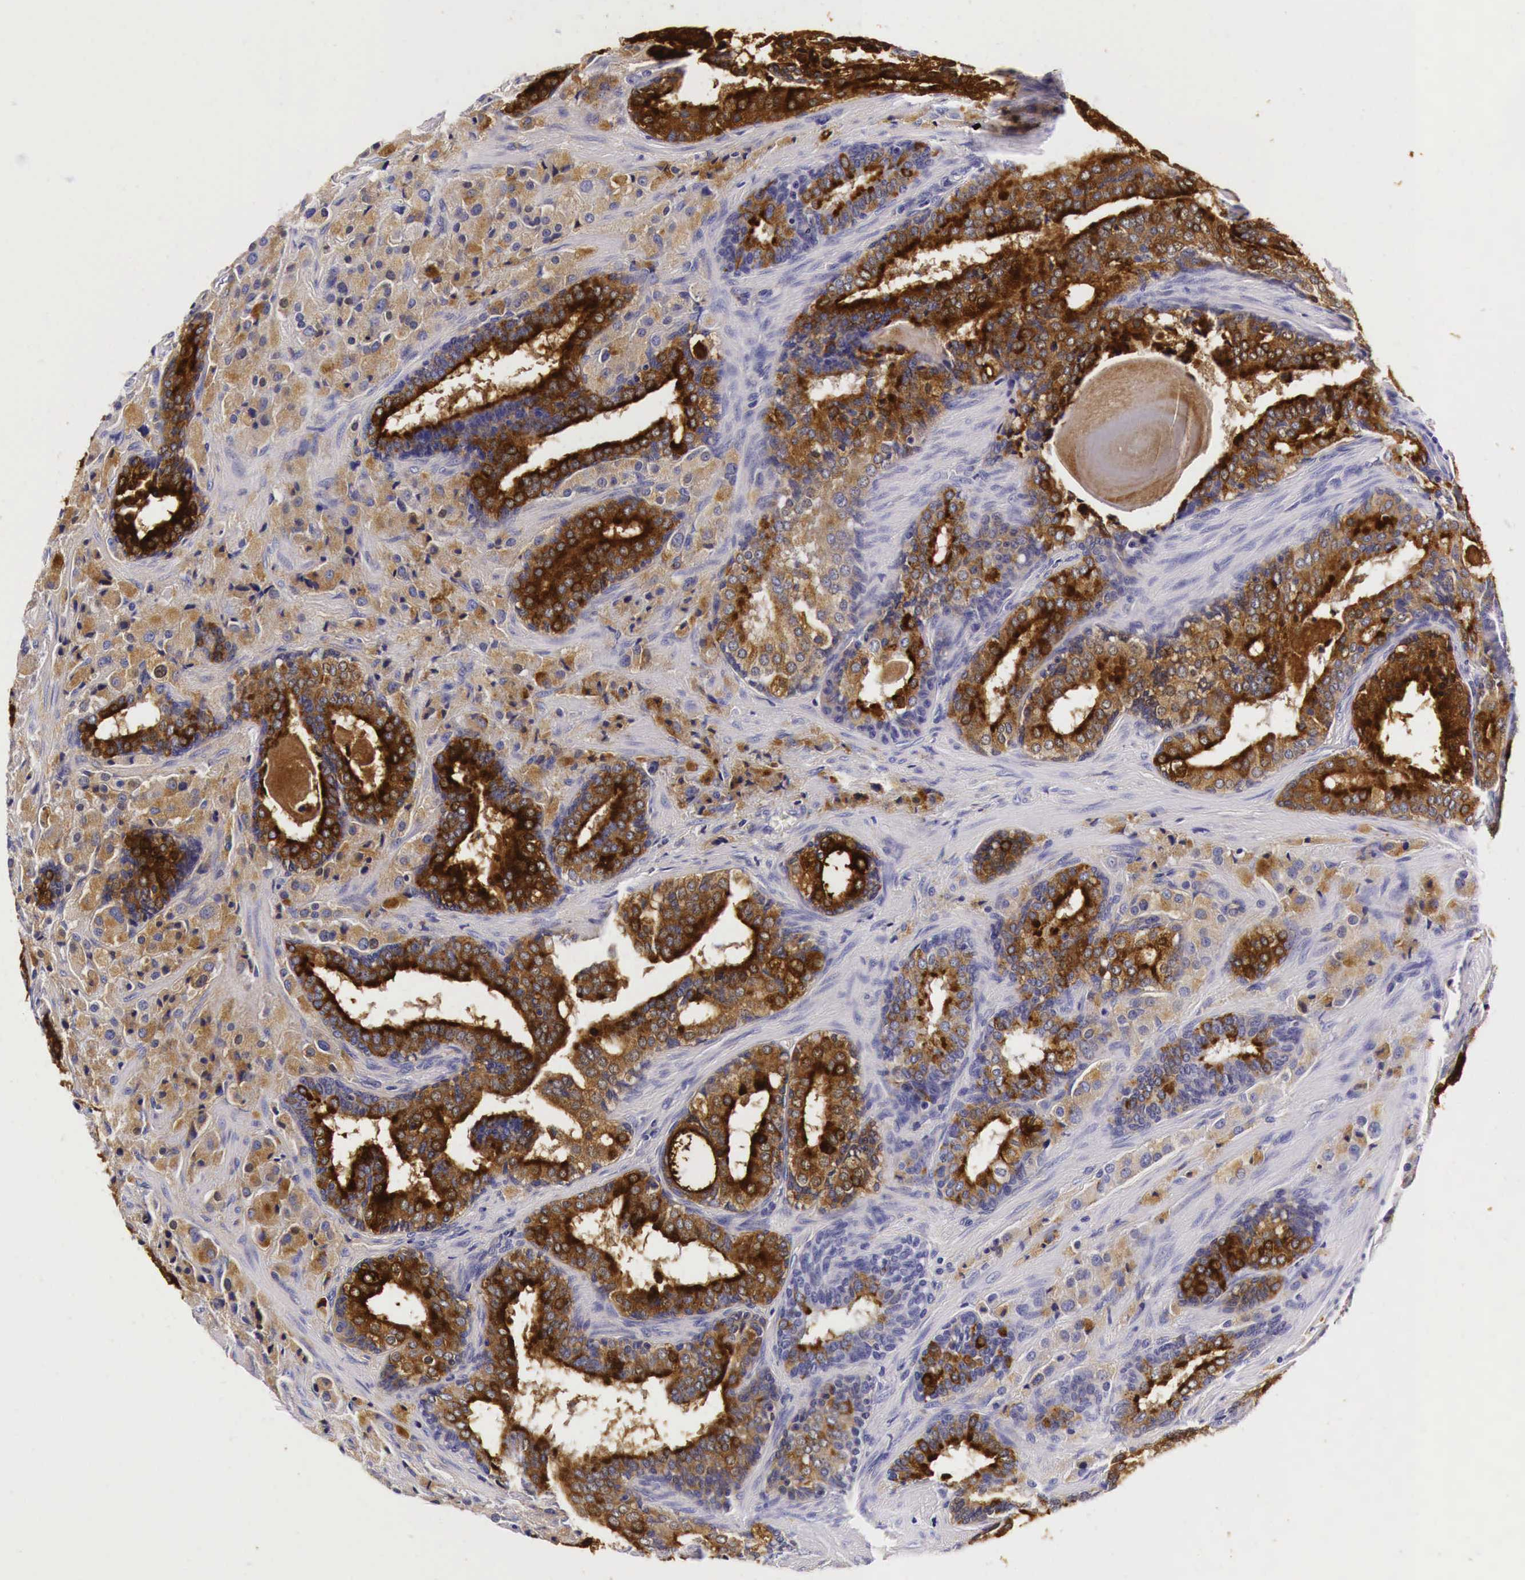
{"staining": {"intensity": "strong", "quantity": ">75%", "location": "cytoplasmic/membranous"}, "tissue": "prostate cancer", "cell_type": "Tumor cells", "image_type": "cancer", "snomed": [{"axis": "morphology", "description": "Adenocarcinoma, Medium grade"}, {"axis": "topography", "description": "Prostate"}], "caption": "High-magnification brightfield microscopy of prostate cancer stained with DAB (brown) and counterstained with hematoxylin (blue). tumor cells exhibit strong cytoplasmic/membranous expression is appreciated in about>75% of cells. (DAB (3,3'-diaminobenzidine) IHC, brown staining for protein, blue staining for nuclei).", "gene": "ACP3", "patient": {"sex": "male", "age": 70}}